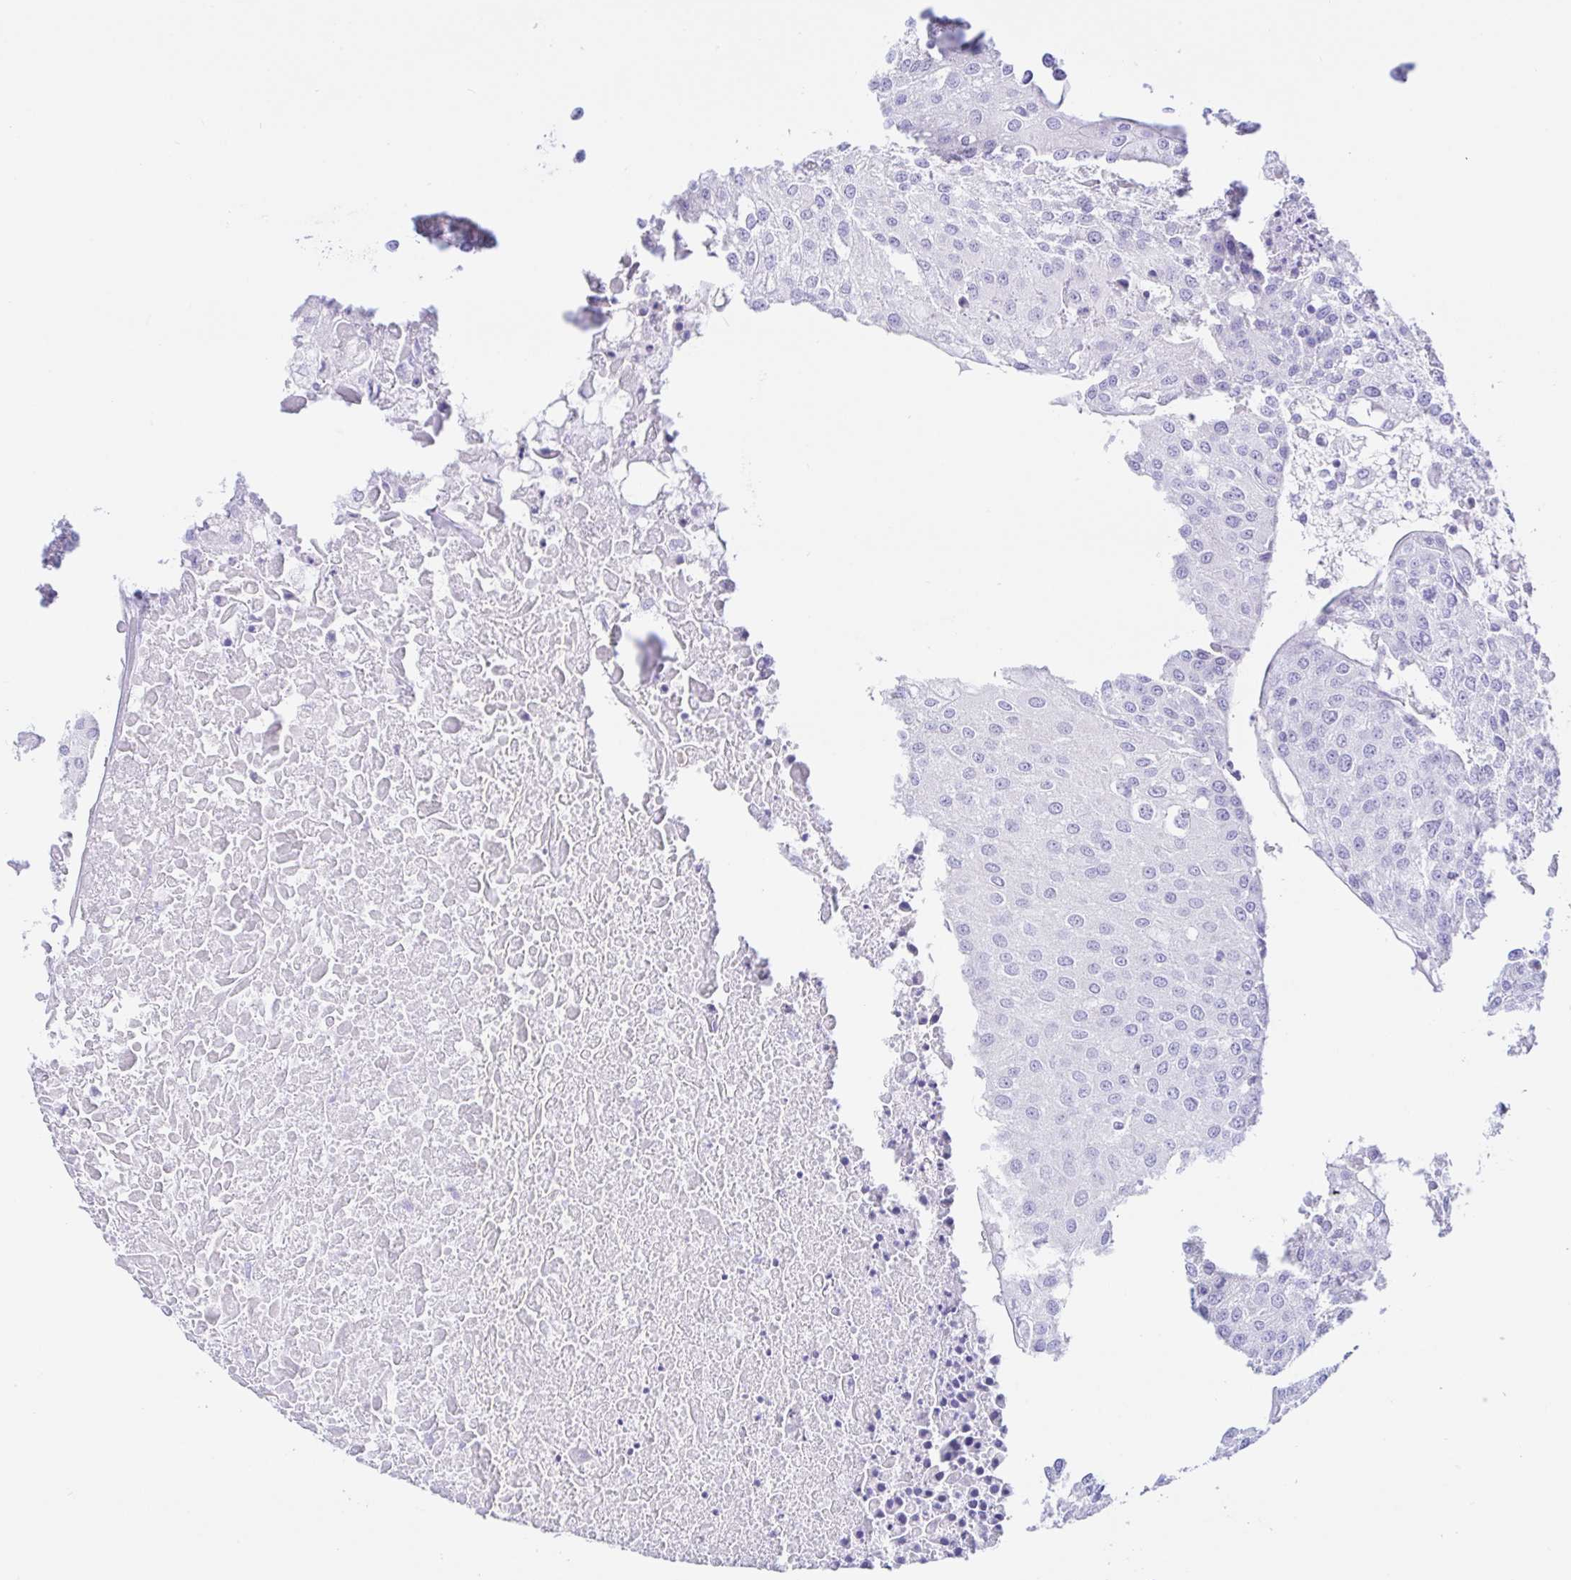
{"staining": {"intensity": "negative", "quantity": "none", "location": "none"}, "tissue": "urothelial cancer", "cell_type": "Tumor cells", "image_type": "cancer", "snomed": [{"axis": "morphology", "description": "Urothelial carcinoma, High grade"}, {"axis": "topography", "description": "Urinary bladder"}], "caption": "Immunohistochemistry of urothelial cancer reveals no positivity in tumor cells.", "gene": "PAX8", "patient": {"sex": "female", "age": 85}}